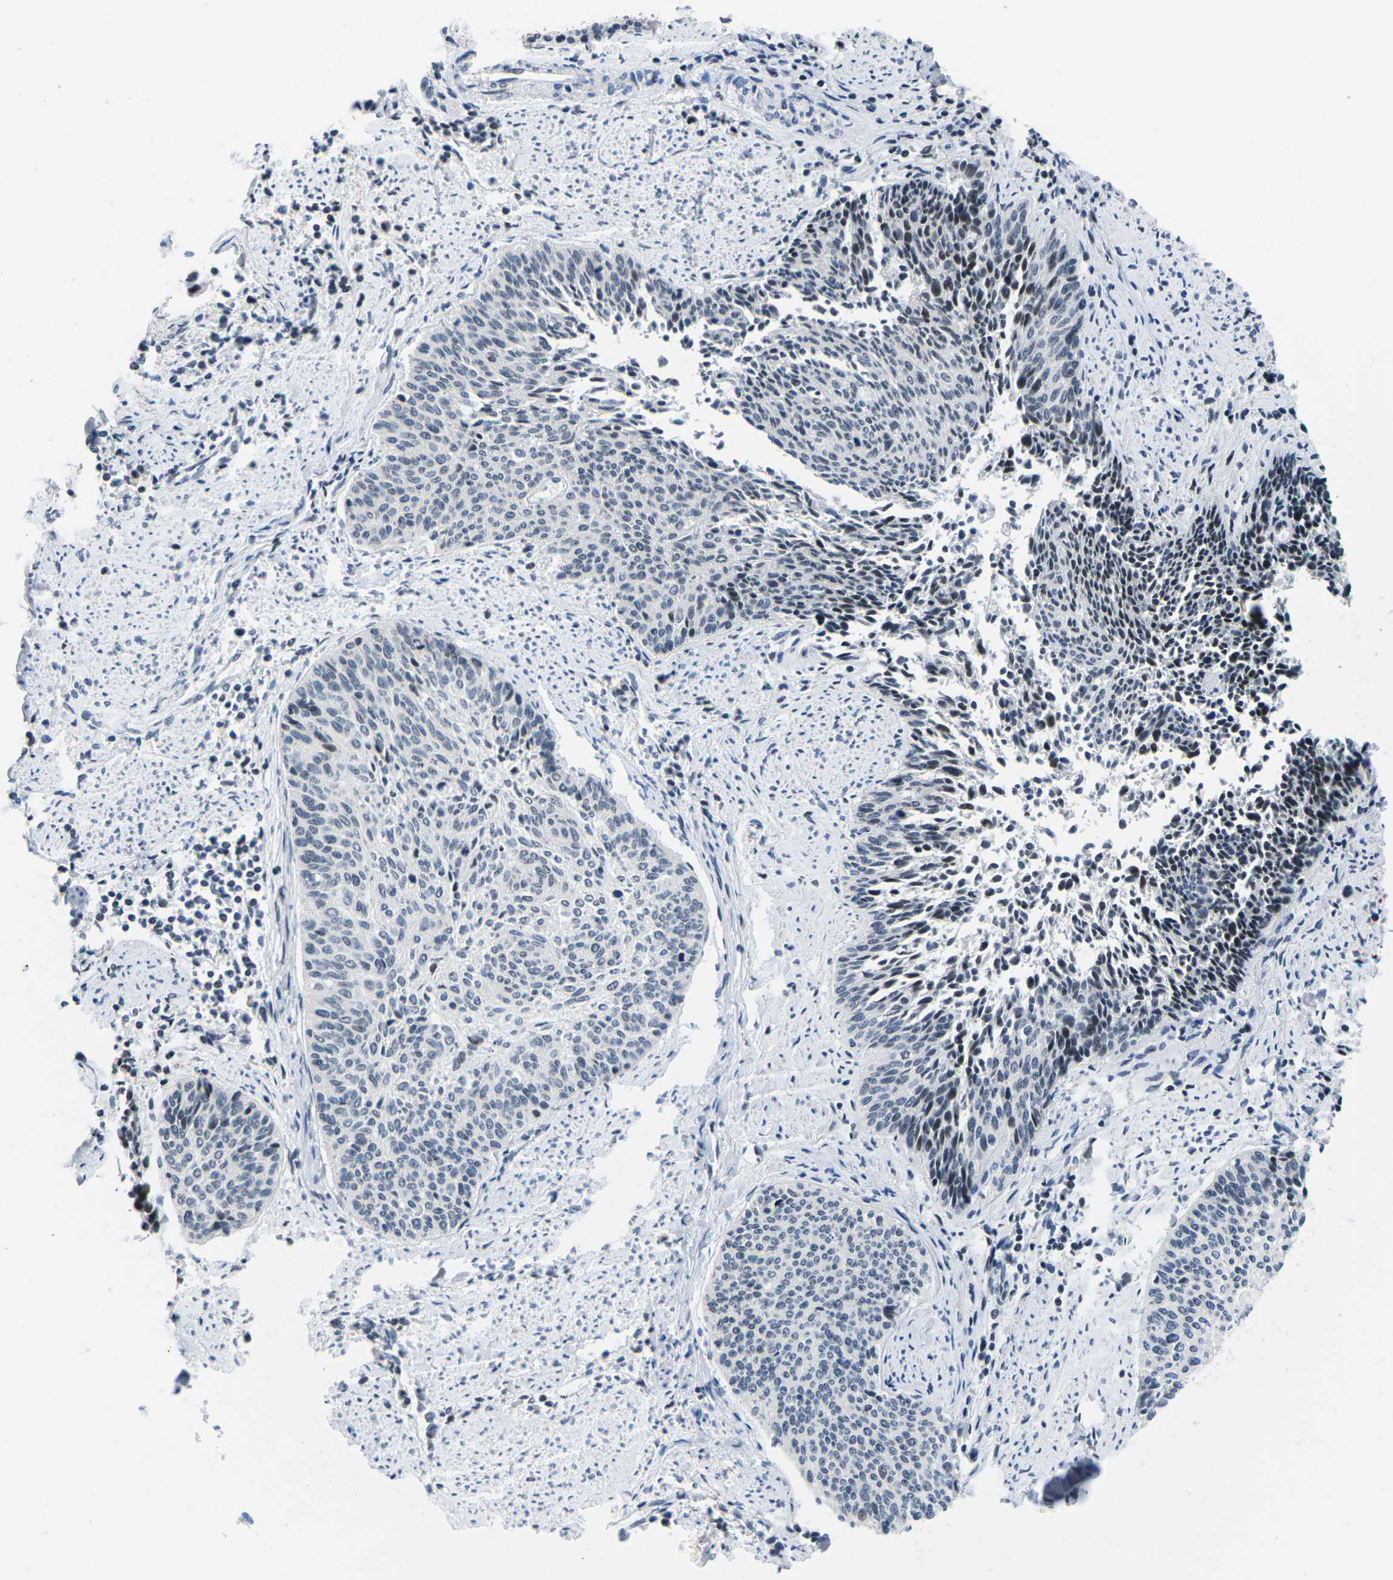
{"staining": {"intensity": "moderate", "quantity": "<25%", "location": "nuclear"}, "tissue": "cervical cancer", "cell_type": "Tumor cells", "image_type": "cancer", "snomed": [{"axis": "morphology", "description": "Squamous cell carcinoma, NOS"}, {"axis": "topography", "description": "Cervix"}], "caption": "IHC photomicrograph of human cervical cancer stained for a protein (brown), which shows low levels of moderate nuclear positivity in approximately <25% of tumor cells.", "gene": "CDC73", "patient": {"sex": "female", "age": 55}}